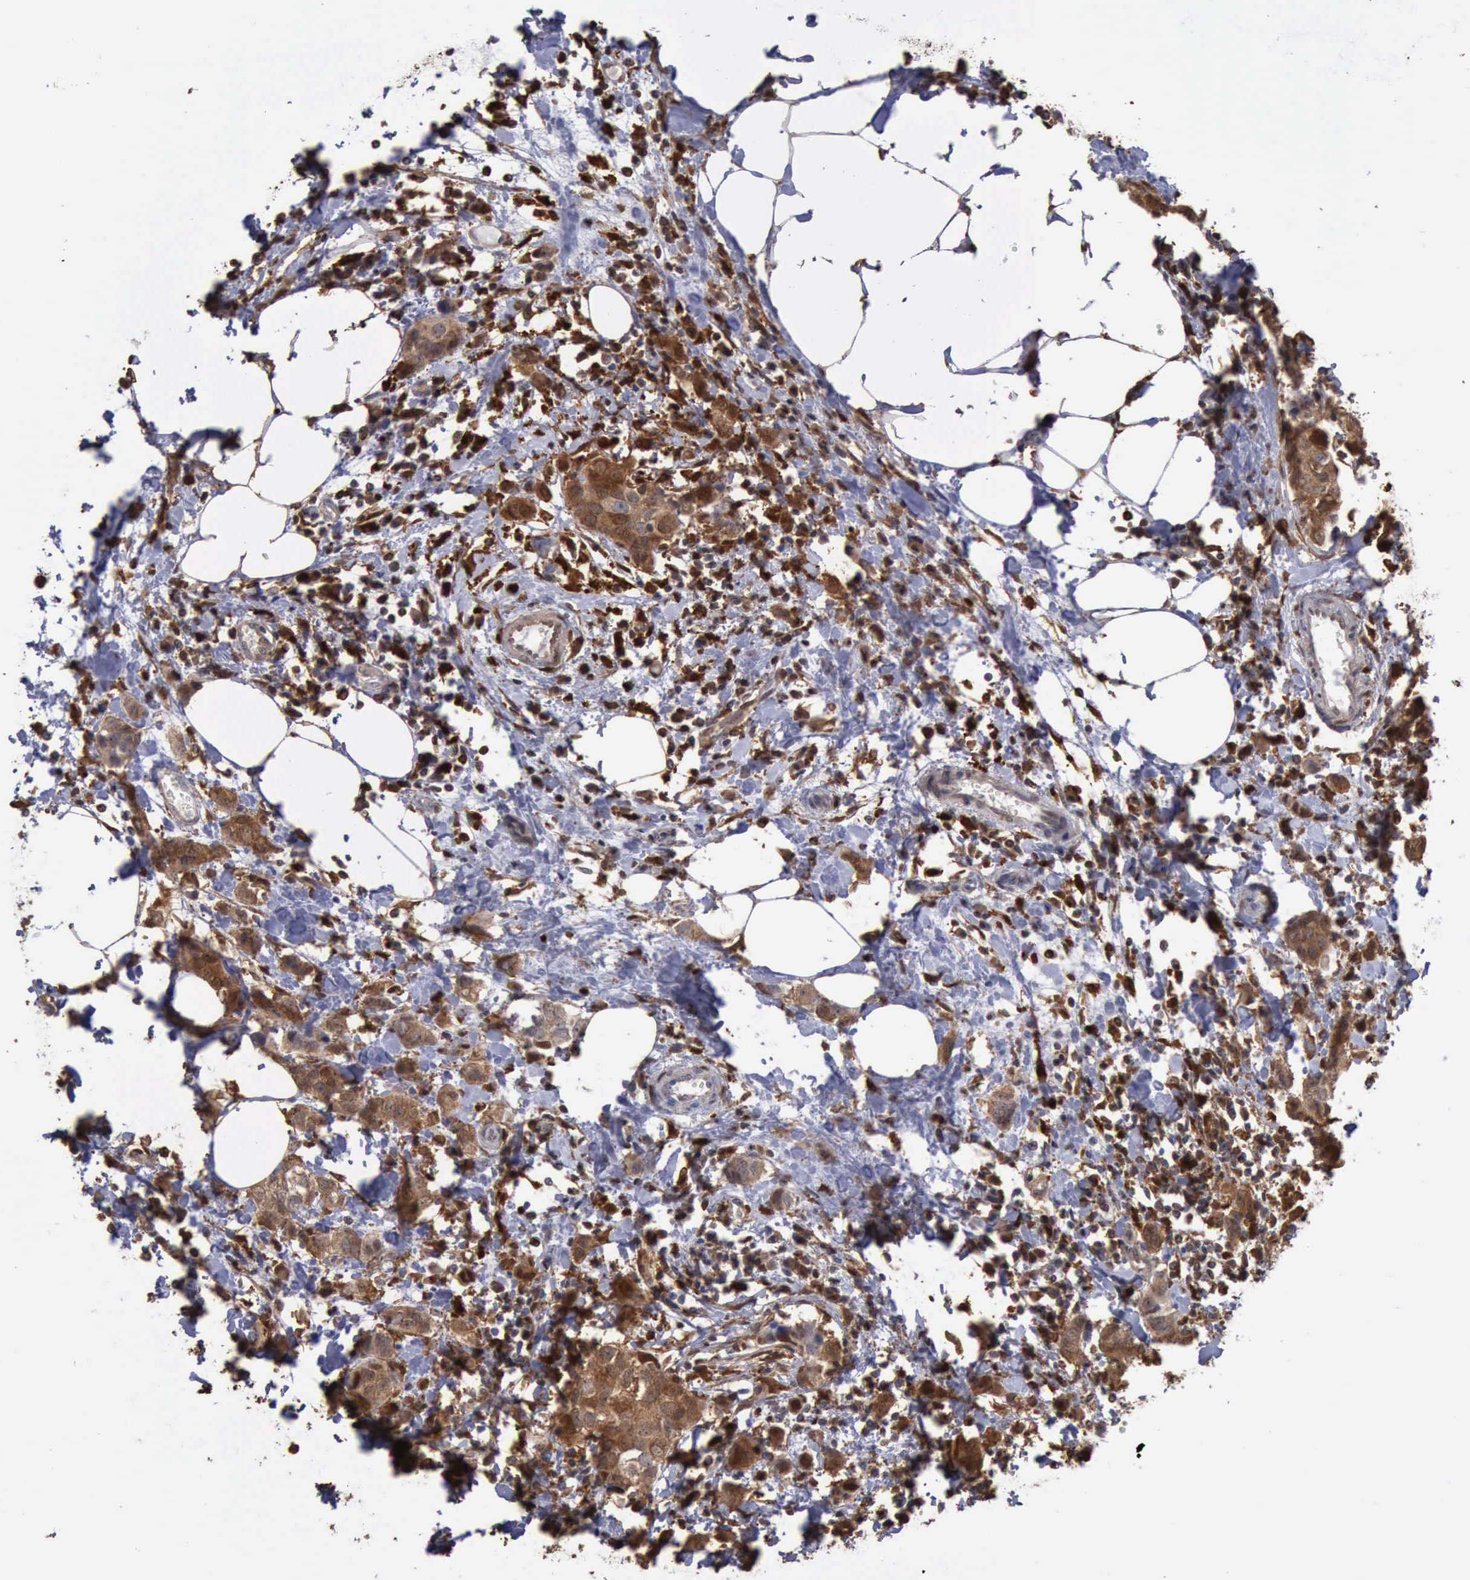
{"staining": {"intensity": "moderate", "quantity": ">75%", "location": "cytoplasmic/membranous"}, "tissue": "breast cancer", "cell_type": "Tumor cells", "image_type": "cancer", "snomed": [{"axis": "morphology", "description": "Normal tissue, NOS"}, {"axis": "morphology", "description": "Duct carcinoma"}, {"axis": "topography", "description": "Breast"}], "caption": "Immunohistochemistry of breast cancer reveals medium levels of moderate cytoplasmic/membranous staining in approximately >75% of tumor cells.", "gene": "STAT1", "patient": {"sex": "female", "age": 50}}